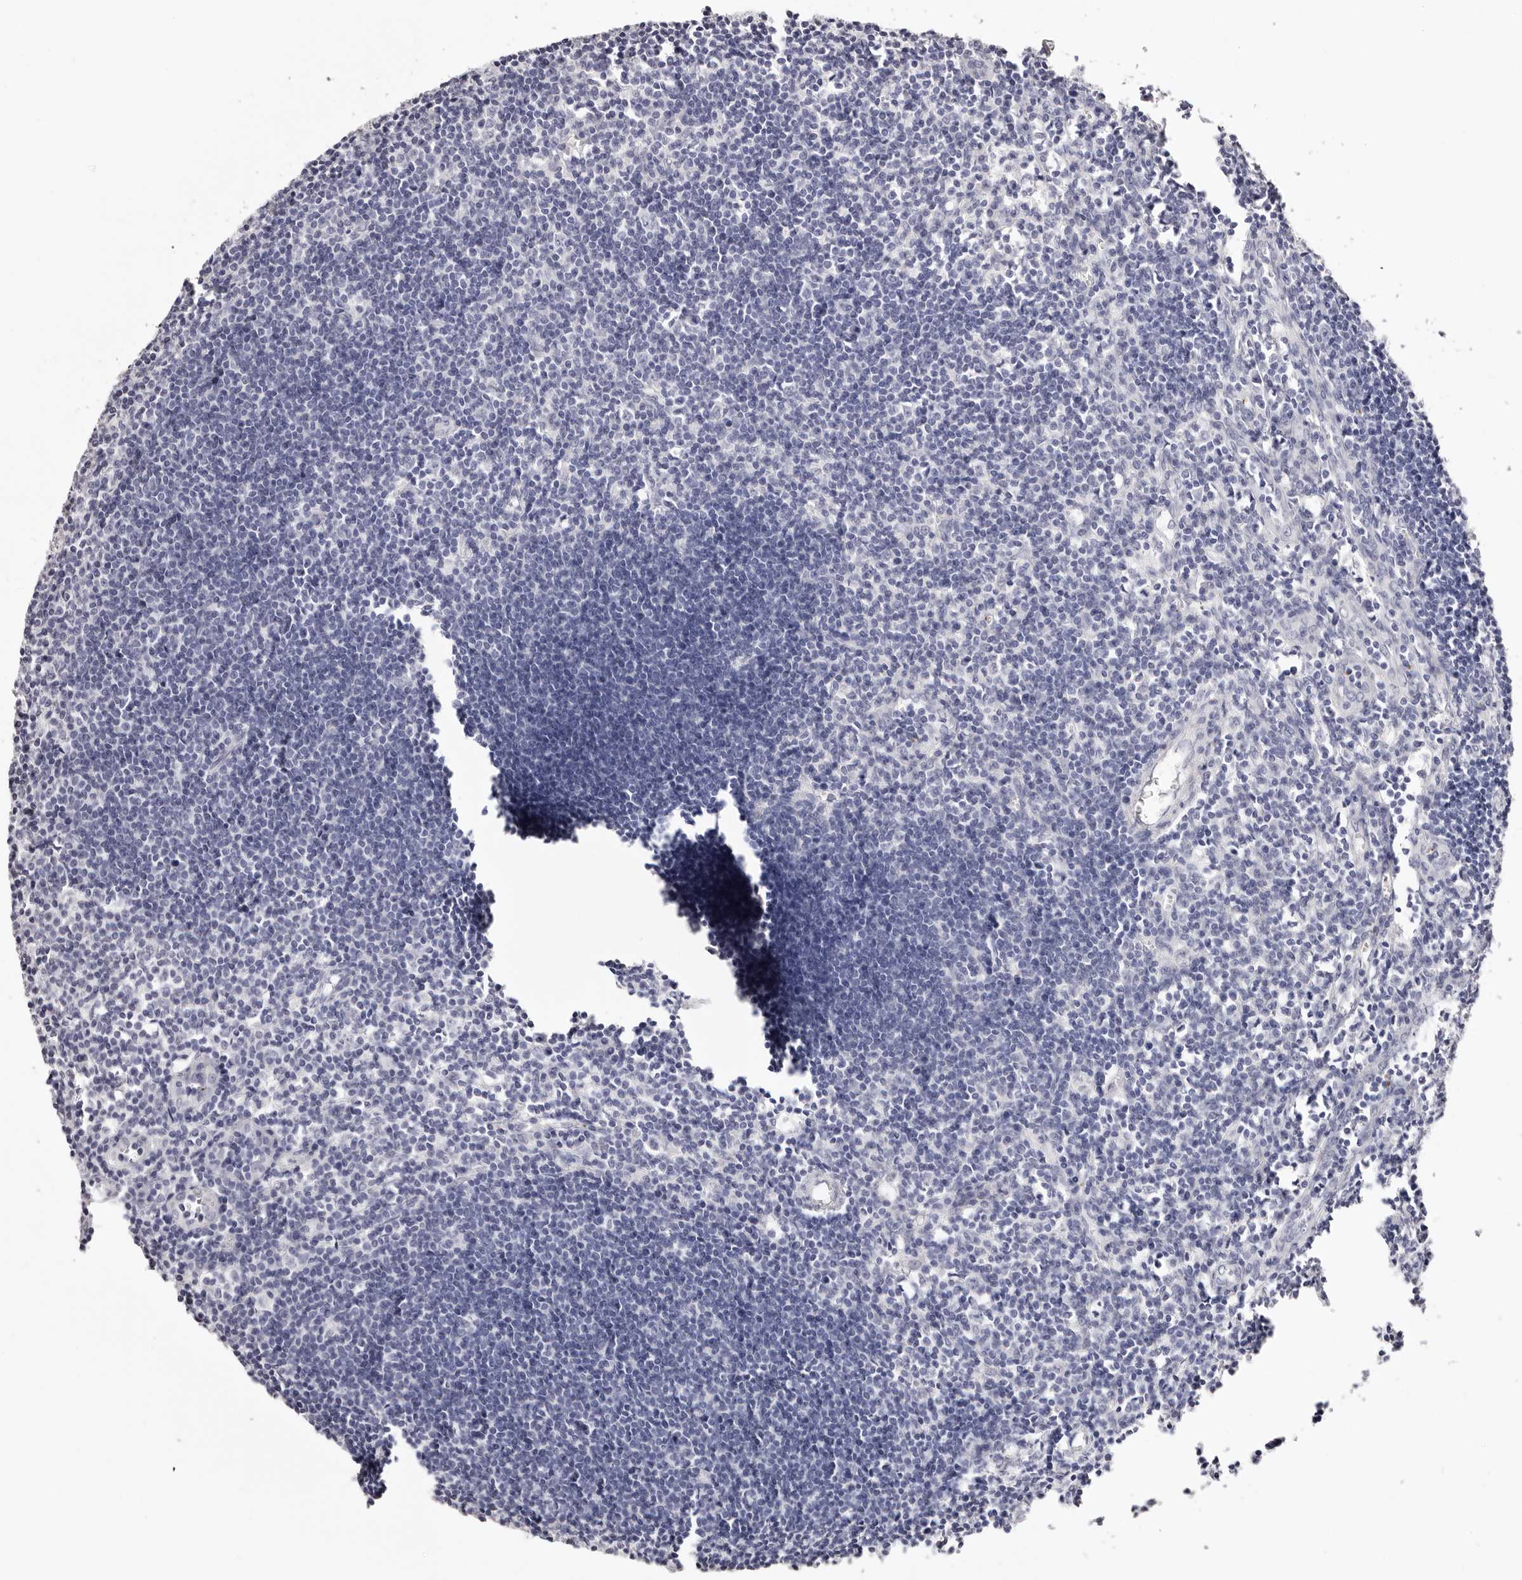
{"staining": {"intensity": "negative", "quantity": "none", "location": "none"}, "tissue": "lymph node", "cell_type": "Germinal center cells", "image_type": "normal", "snomed": [{"axis": "morphology", "description": "Normal tissue, NOS"}, {"axis": "morphology", "description": "Malignant melanoma, Metastatic site"}, {"axis": "topography", "description": "Lymph node"}], "caption": "This is a micrograph of immunohistochemistry (IHC) staining of unremarkable lymph node, which shows no expression in germinal center cells.", "gene": "PF4", "patient": {"sex": "male", "age": 41}}